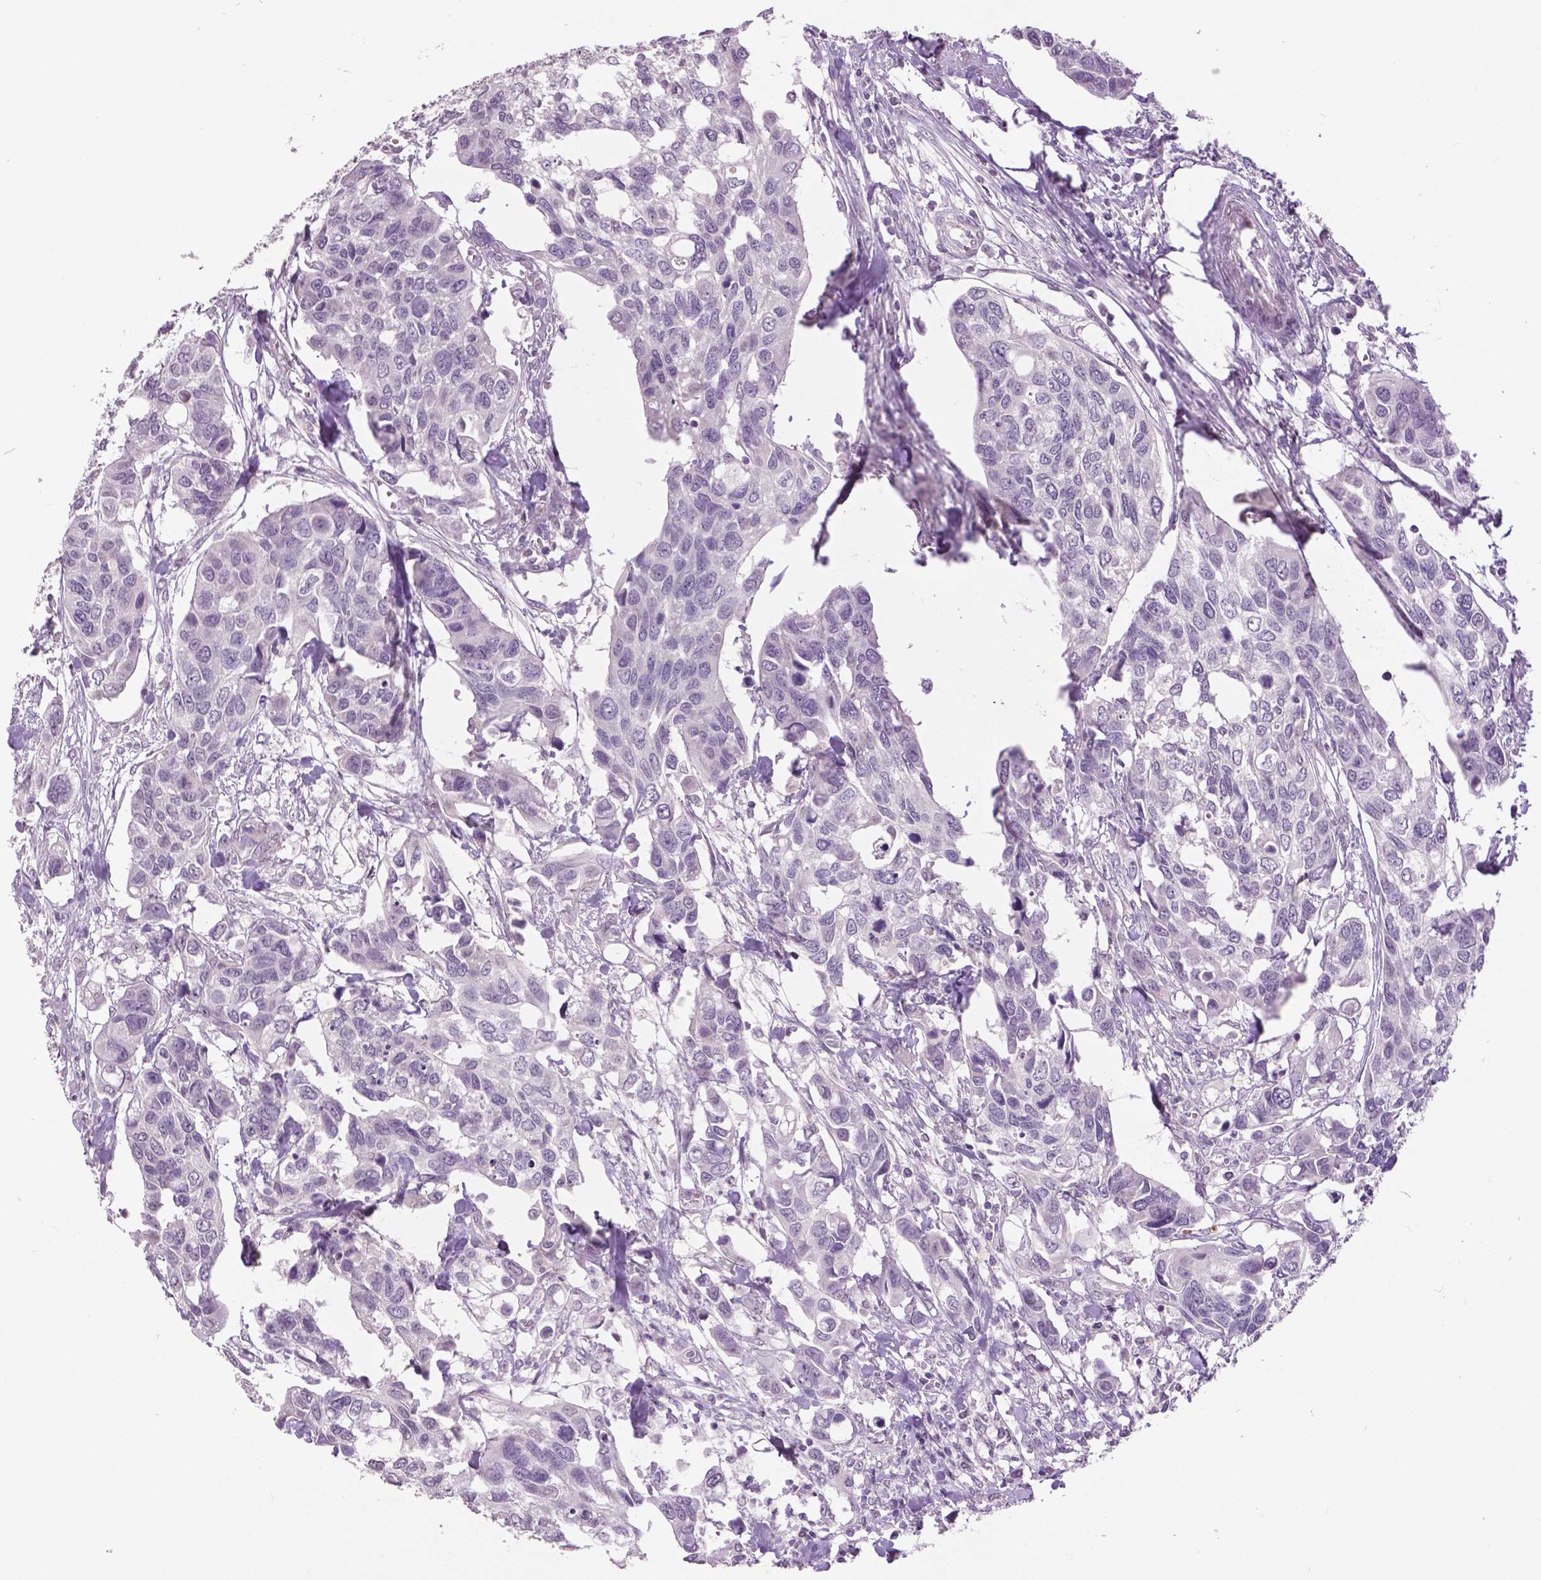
{"staining": {"intensity": "negative", "quantity": "none", "location": "none"}, "tissue": "urothelial cancer", "cell_type": "Tumor cells", "image_type": "cancer", "snomed": [{"axis": "morphology", "description": "Urothelial carcinoma, High grade"}, {"axis": "topography", "description": "Urinary bladder"}], "caption": "Tumor cells are negative for protein expression in human high-grade urothelial carcinoma. (DAB (3,3'-diaminobenzidine) immunohistochemistry (IHC) visualized using brightfield microscopy, high magnification).", "gene": "GRIN2A", "patient": {"sex": "male", "age": 60}}